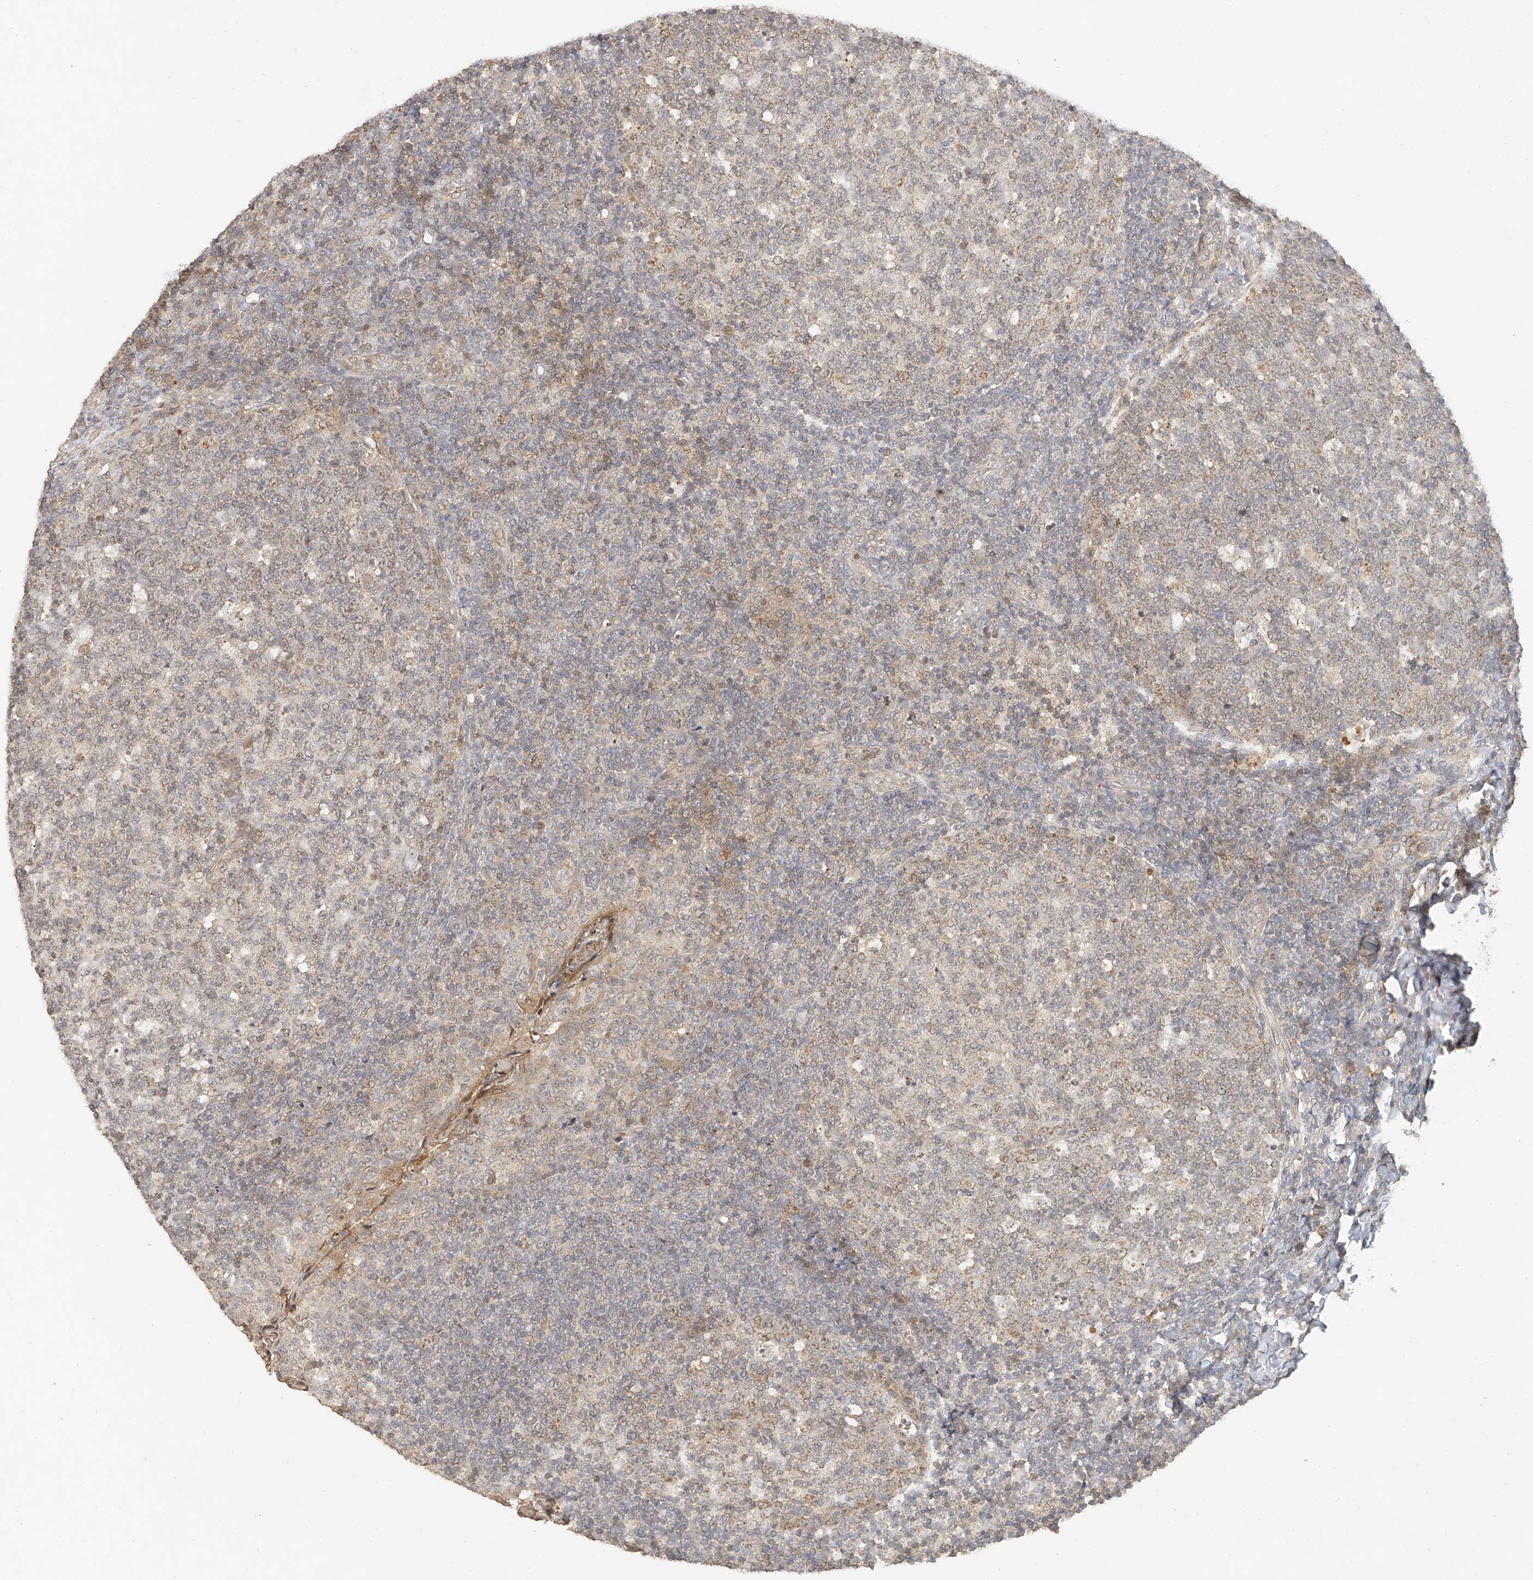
{"staining": {"intensity": "moderate", "quantity": "25%-75%", "location": "nuclear"}, "tissue": "tonsil", "cell_type": "Germinal center cells", "image_type": "normal", "snomed": [{"axis": "morphology", "description": "Normal tissue, NOS"}, {"axis": "topography", "description": "Tonsil"}], "caption": "Immunohistochemistry (IHC) (DAB) staining of normal tonsil reveals moderate nuclear protein staining in about 25%-75% of germinal center cells.", "gene": "CXorf58", "patient": {"sex": "female", "age": 19}}